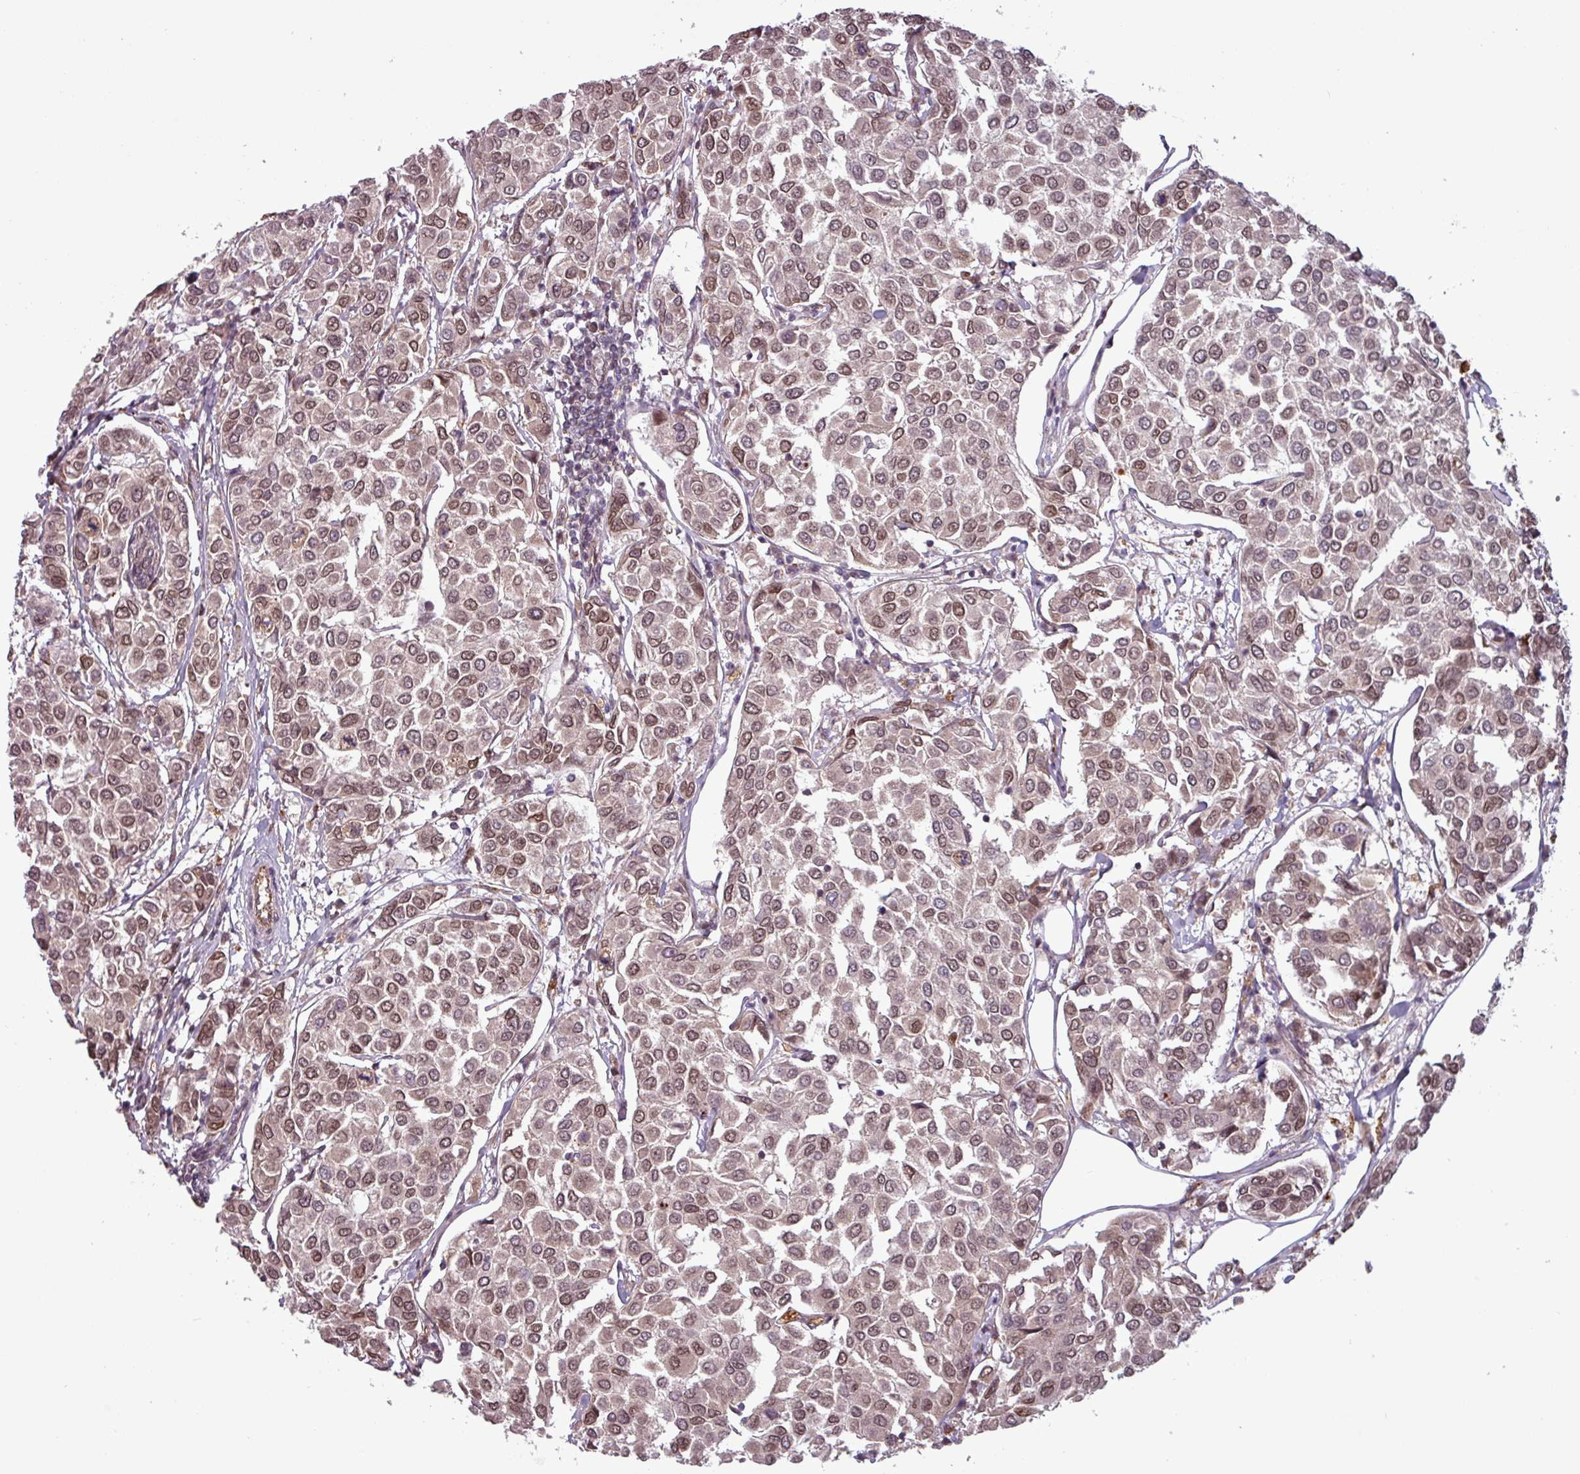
{"staining": {"intensity": "moderate", "quantity": ">75%", "location": "cytoplasmic/membranous,nuclear"}, "tissue": "breast cancer", "cell_type": "Tumor cells", "image_type": "cancer", "snomed": [{"axis": "morphology", "description": "Duct carcinoma"}, {"axis": "topography", "description": "Breast"}], "caption": "Protein staining by immunohistochemistry (IHC) exhibits moderate cytoplasmic/membranous and nuclear expression in about >75% of tumor cells in breast cancer (invasive ductal carcinoma).", "gene": "RBM4B", "patient": {"sex": "female", "age": 55}}